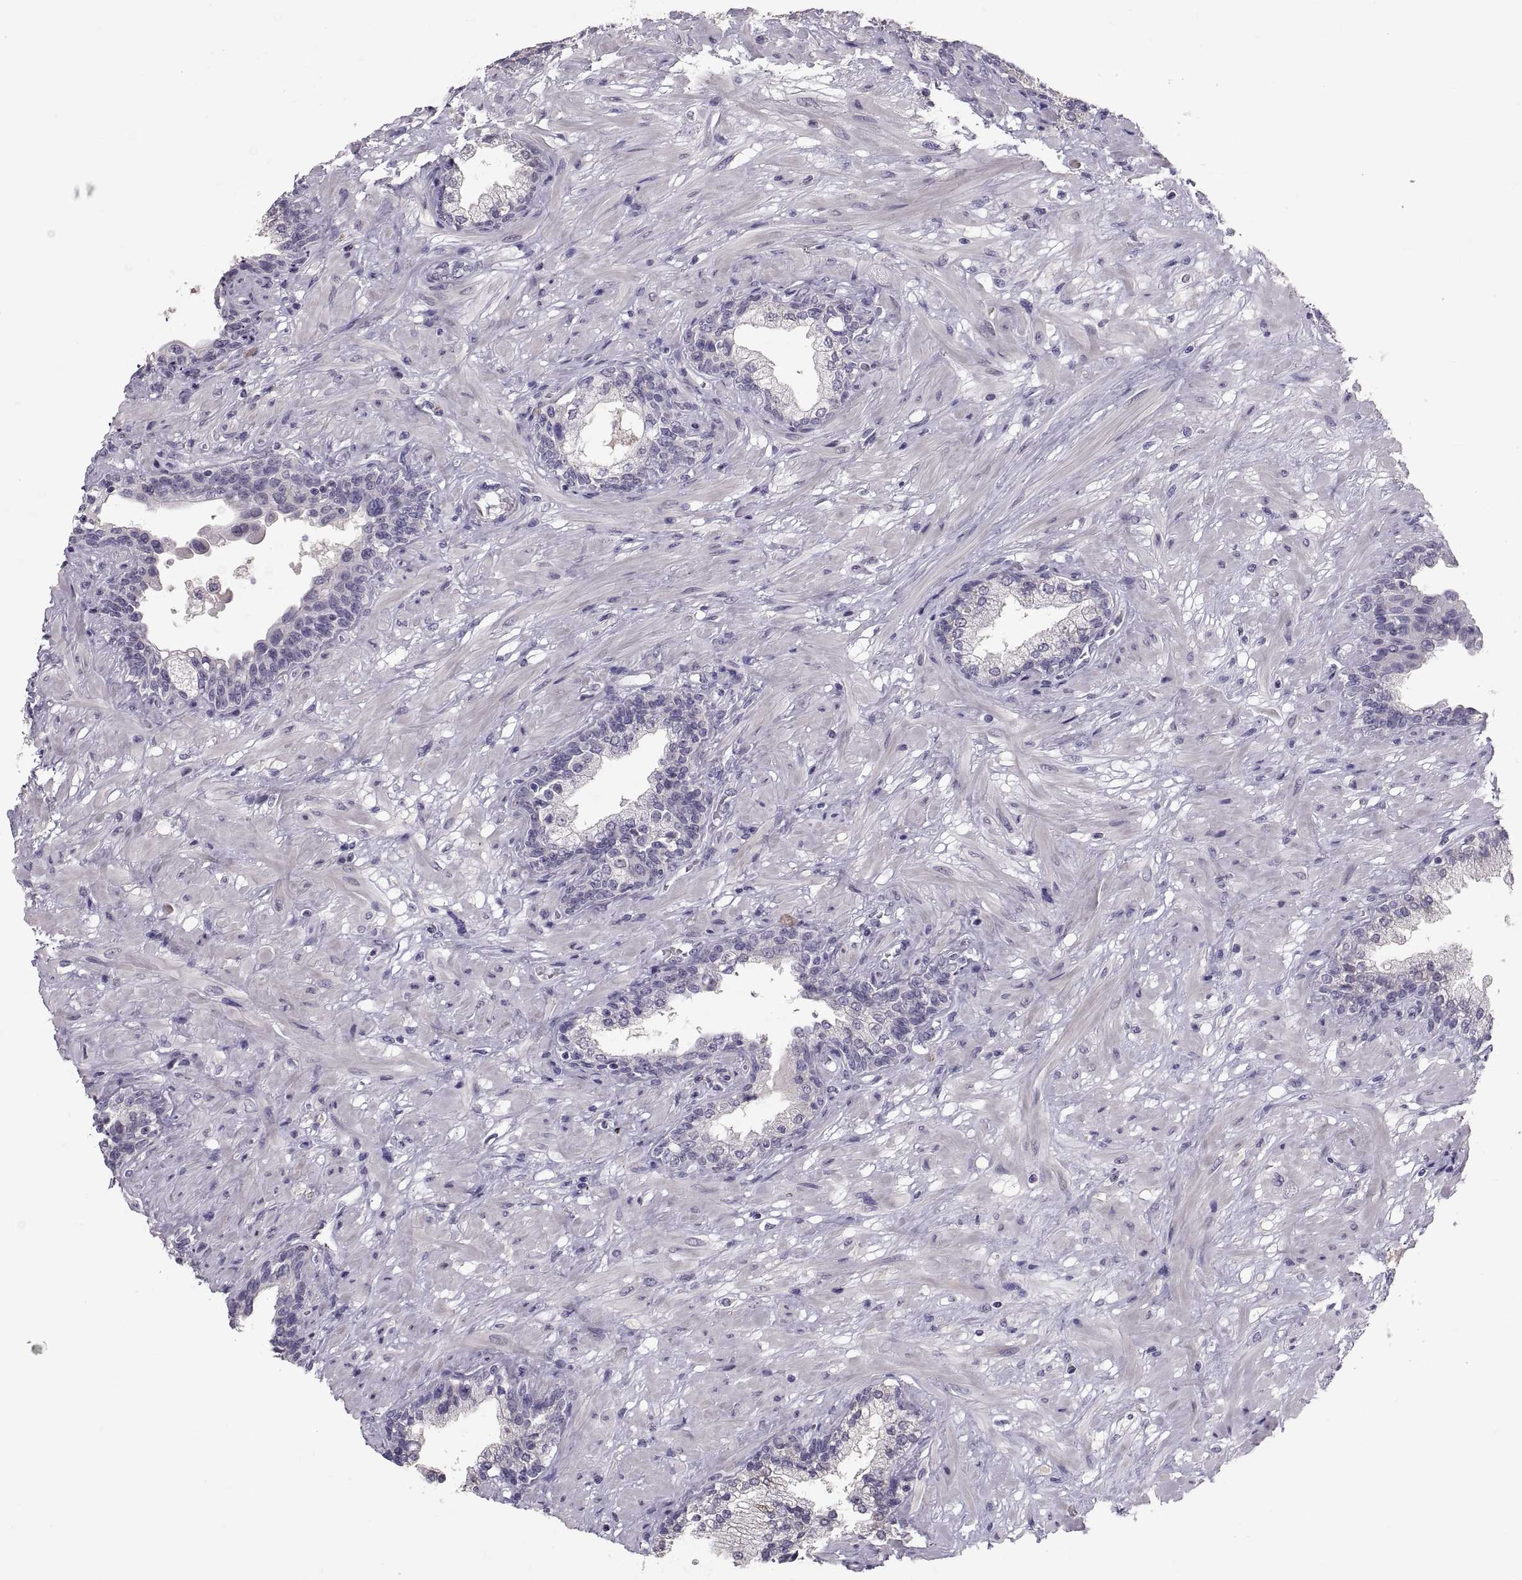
{"staining": {"intensity": "negative", "quantity": "none", "location": "none"}, "tissue": "prostate", "cell_type": "Glandular cells", "image_type": "normal", "snomed": [{"axis": "morphology", "description": "Normal tissue, NOS"}, {"axis": "topography", "description": "Prostate"}], "caption": "An immunohistochemistry (IHC) micrograph of unremarkable prostate is shown. There is no staining in glandular cells of prostate. The staining was performed using DAB (3,3'-diaminobenzidine) to visualize the protein expression in brown, while the nuclei were stained in blue with hematoxylin (Magnification: 20x).", "gene": "PTN", "patient": {"sex": "male", "age": 63}}